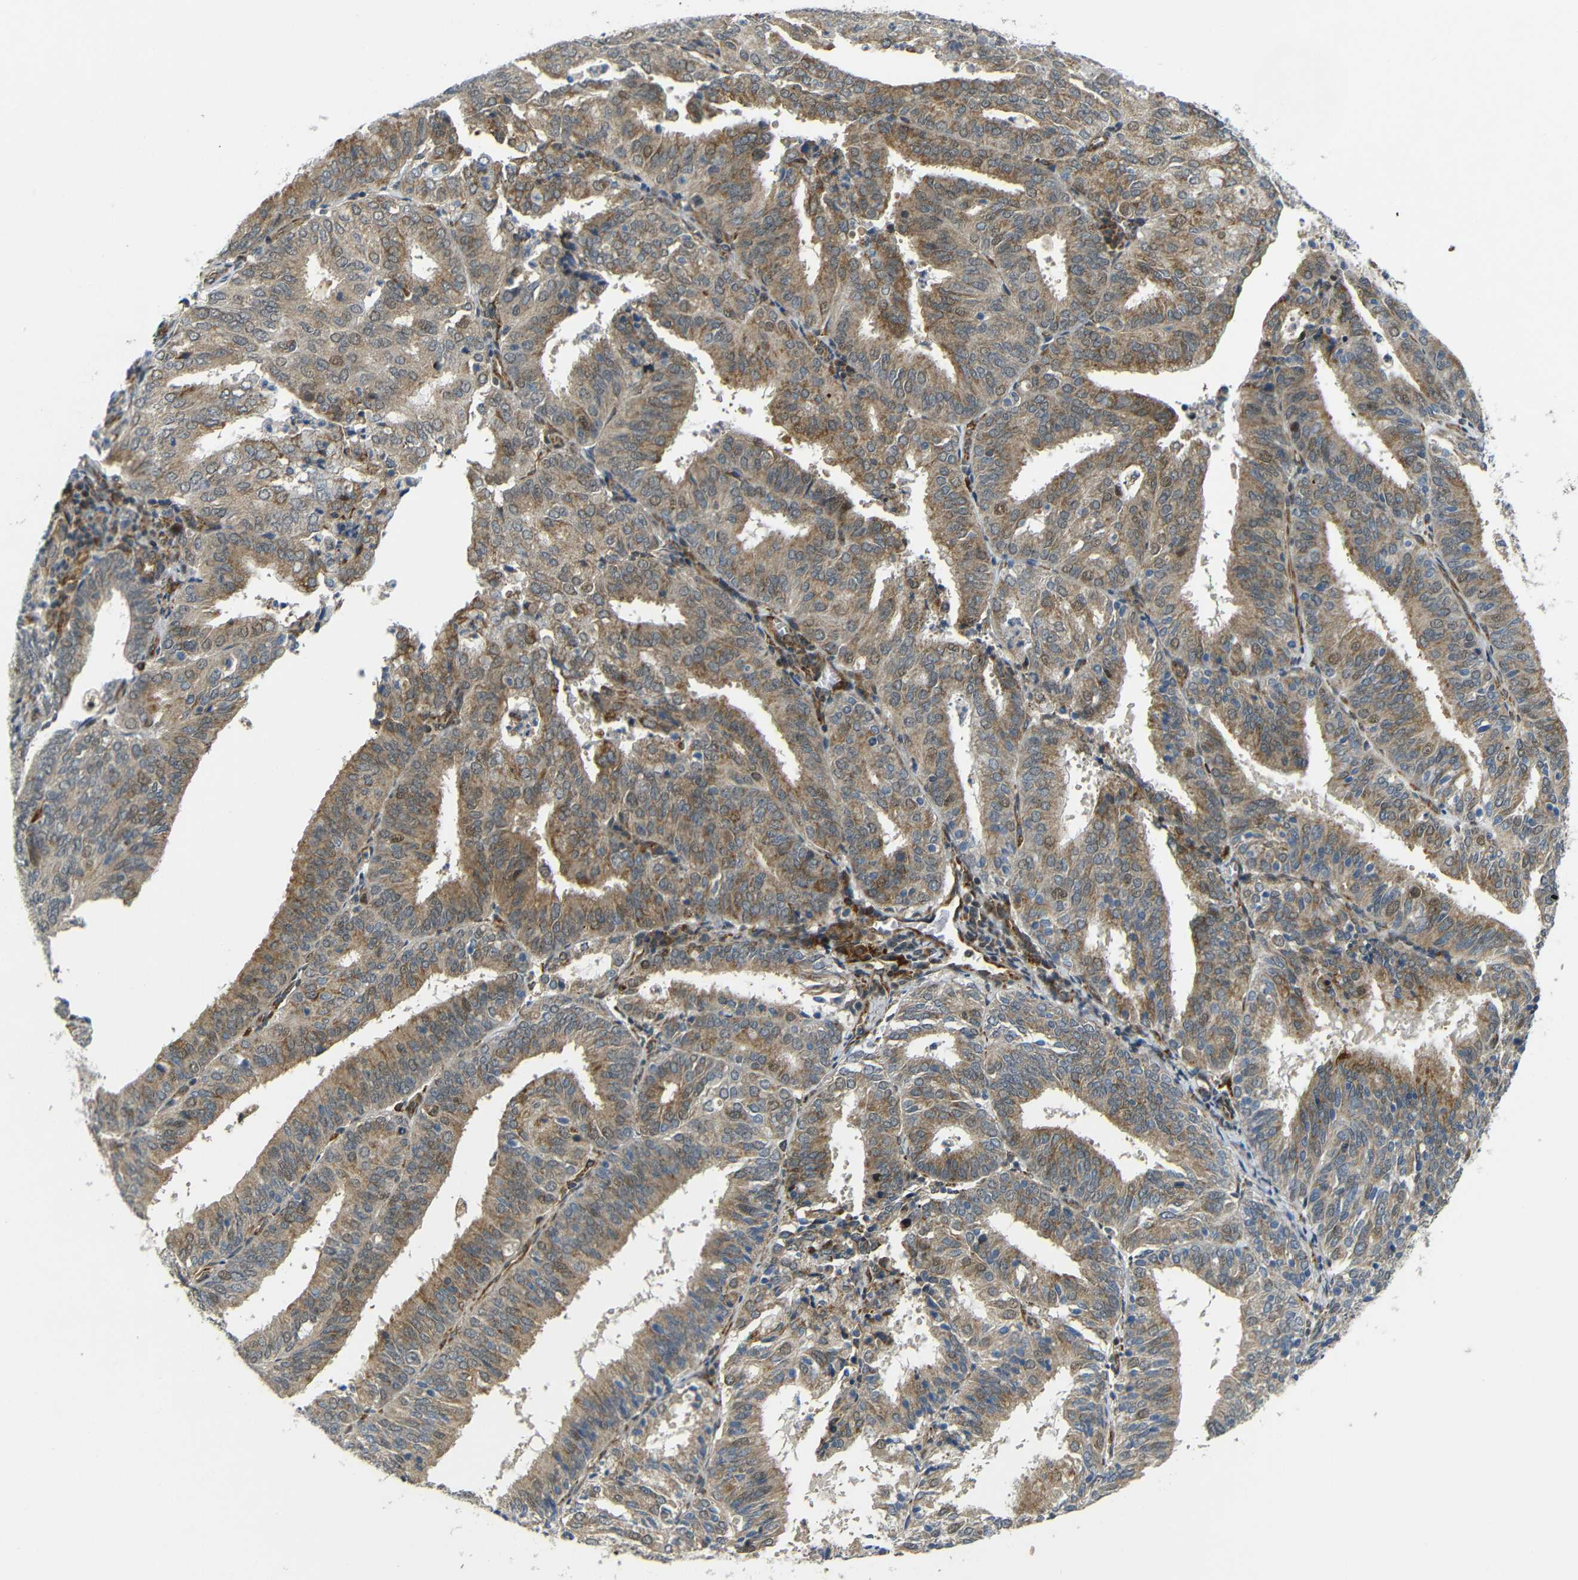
{"staining": {"intensity": "moderate", "quantity": ">75%", "location": "cytoplasmic/membranous"}, "tissue": "endometrial cancer", "cell_type": "Tumor cells", "image_type": "cancer", "snomed": [{"axis": "morphology", "description": "Adenocarcinoma, NOS"}, {"axis": "topography", "description": "Uterus"}], "caption": "This is an image of immunohistochemistry (IHC) staining of endometrial cancer (adenocarcinoma), which shows moderate expression in the cytoplasmic/membranous of tumor cells.", "gene": "SYDE1", "patient": {"sex": "female", "age": 60}}